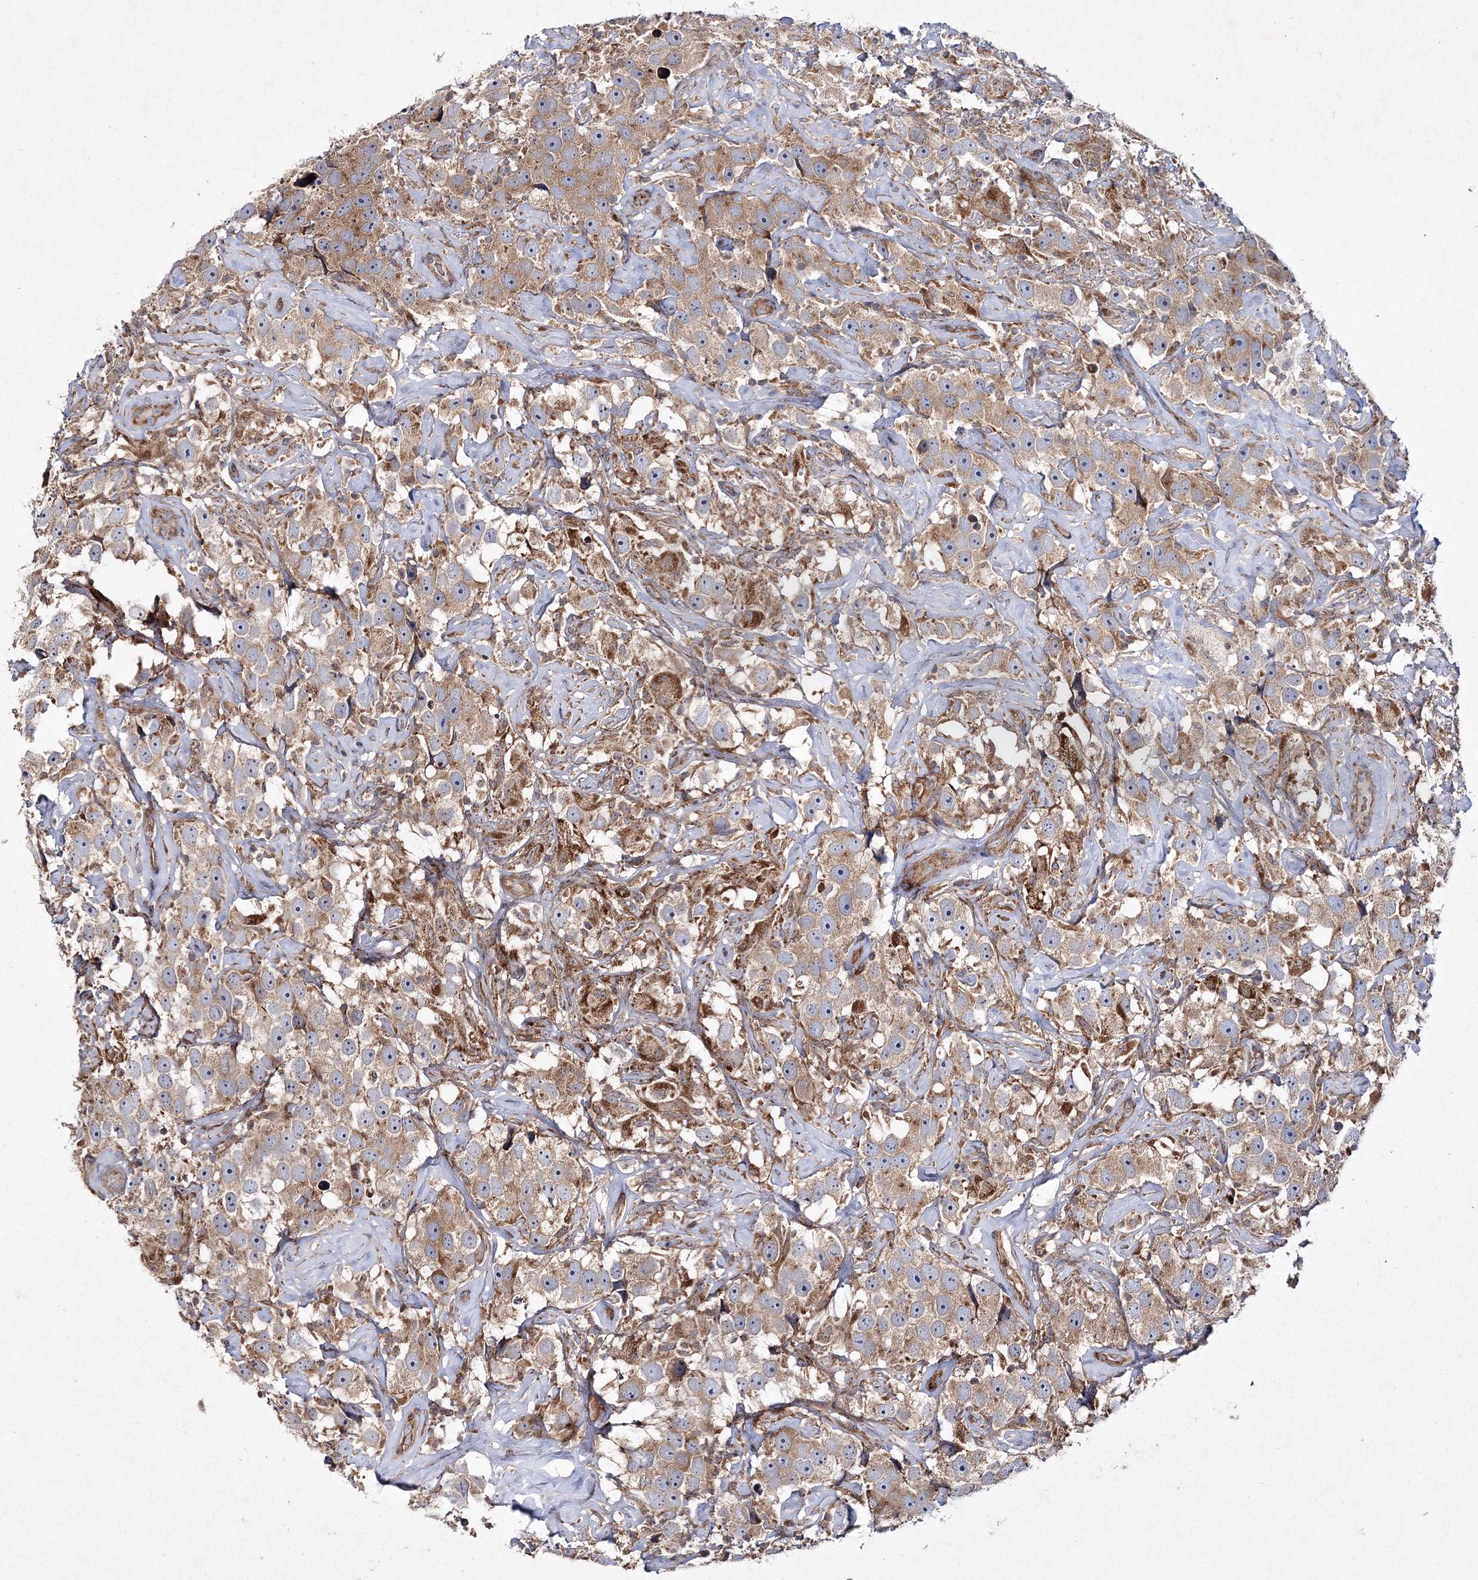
{"staining": {"intensity": "weak", "quantity": "25%-75%", "location": "cytoplasmic/membranous"}, "tissue": "testis cancer", "cell_type": "Tumor cells", "image_type": "cancer", "snomed": [{"axis": "morphology", "description": "Seminoma, NOS"}, {"axis": "topography", "description": "Testis"}], "caption": "Approximately 25%-75% of tumor cells in human testis cancer demonstrate weak cytoplasmic/membranous protein expression as visualized by brown immunohistochemical staining.", "gene": "DNAJC13", "patient": {"sex": "male", "age": 49}}